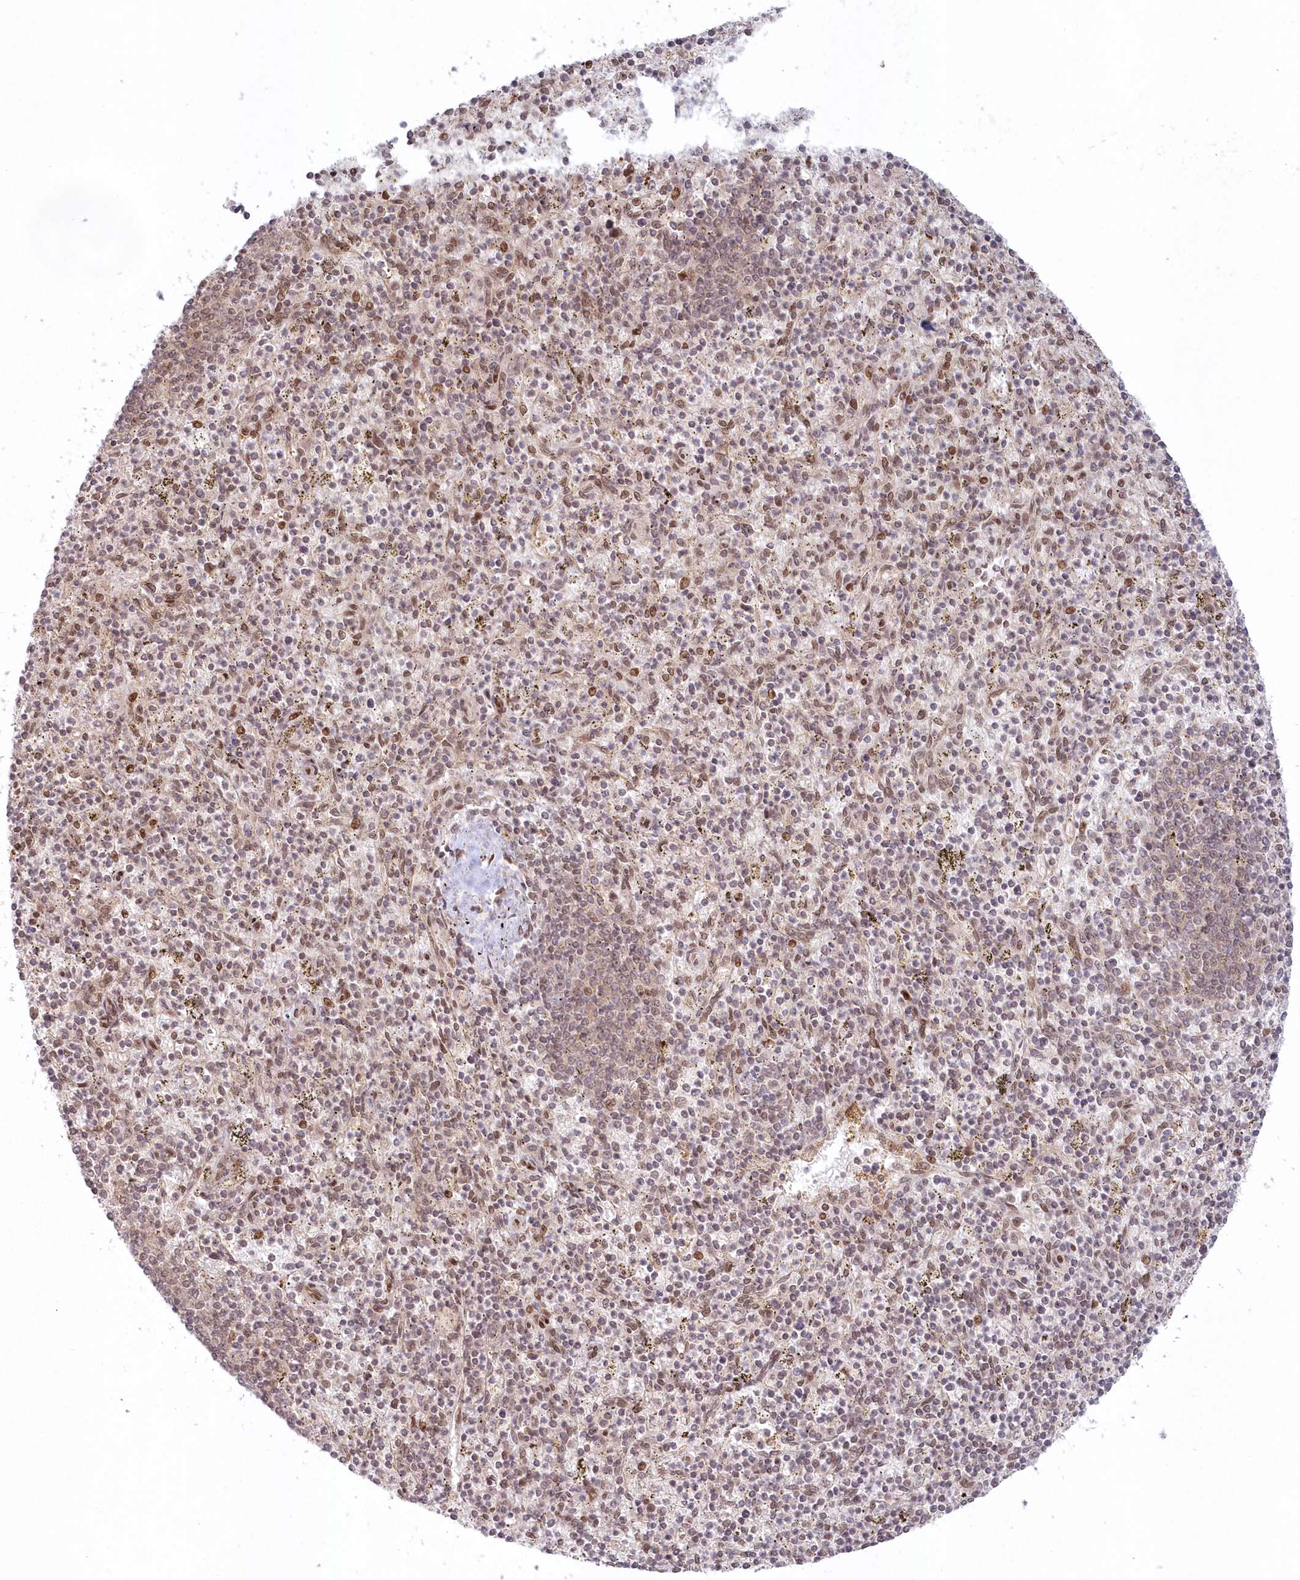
{"staining": {"intensity": "moderate", "quantity": "<25%", "location": "nuclear"}, "tissue": "spleen", "cell_type": "Cells in red pulp", "image_type": "normal", "snomed": [{"axis": "morphology", "description": "Normal tissue, NOS"}, {"axis": "topography", "description": "Spleen"}], "caption": "Protein staining reveals moderate nuclear positivity in about <25% of cells in red pulp in benign spleen.", "gene": "TOGARAM2", "patient": {"sex": "male", "age": 72}}